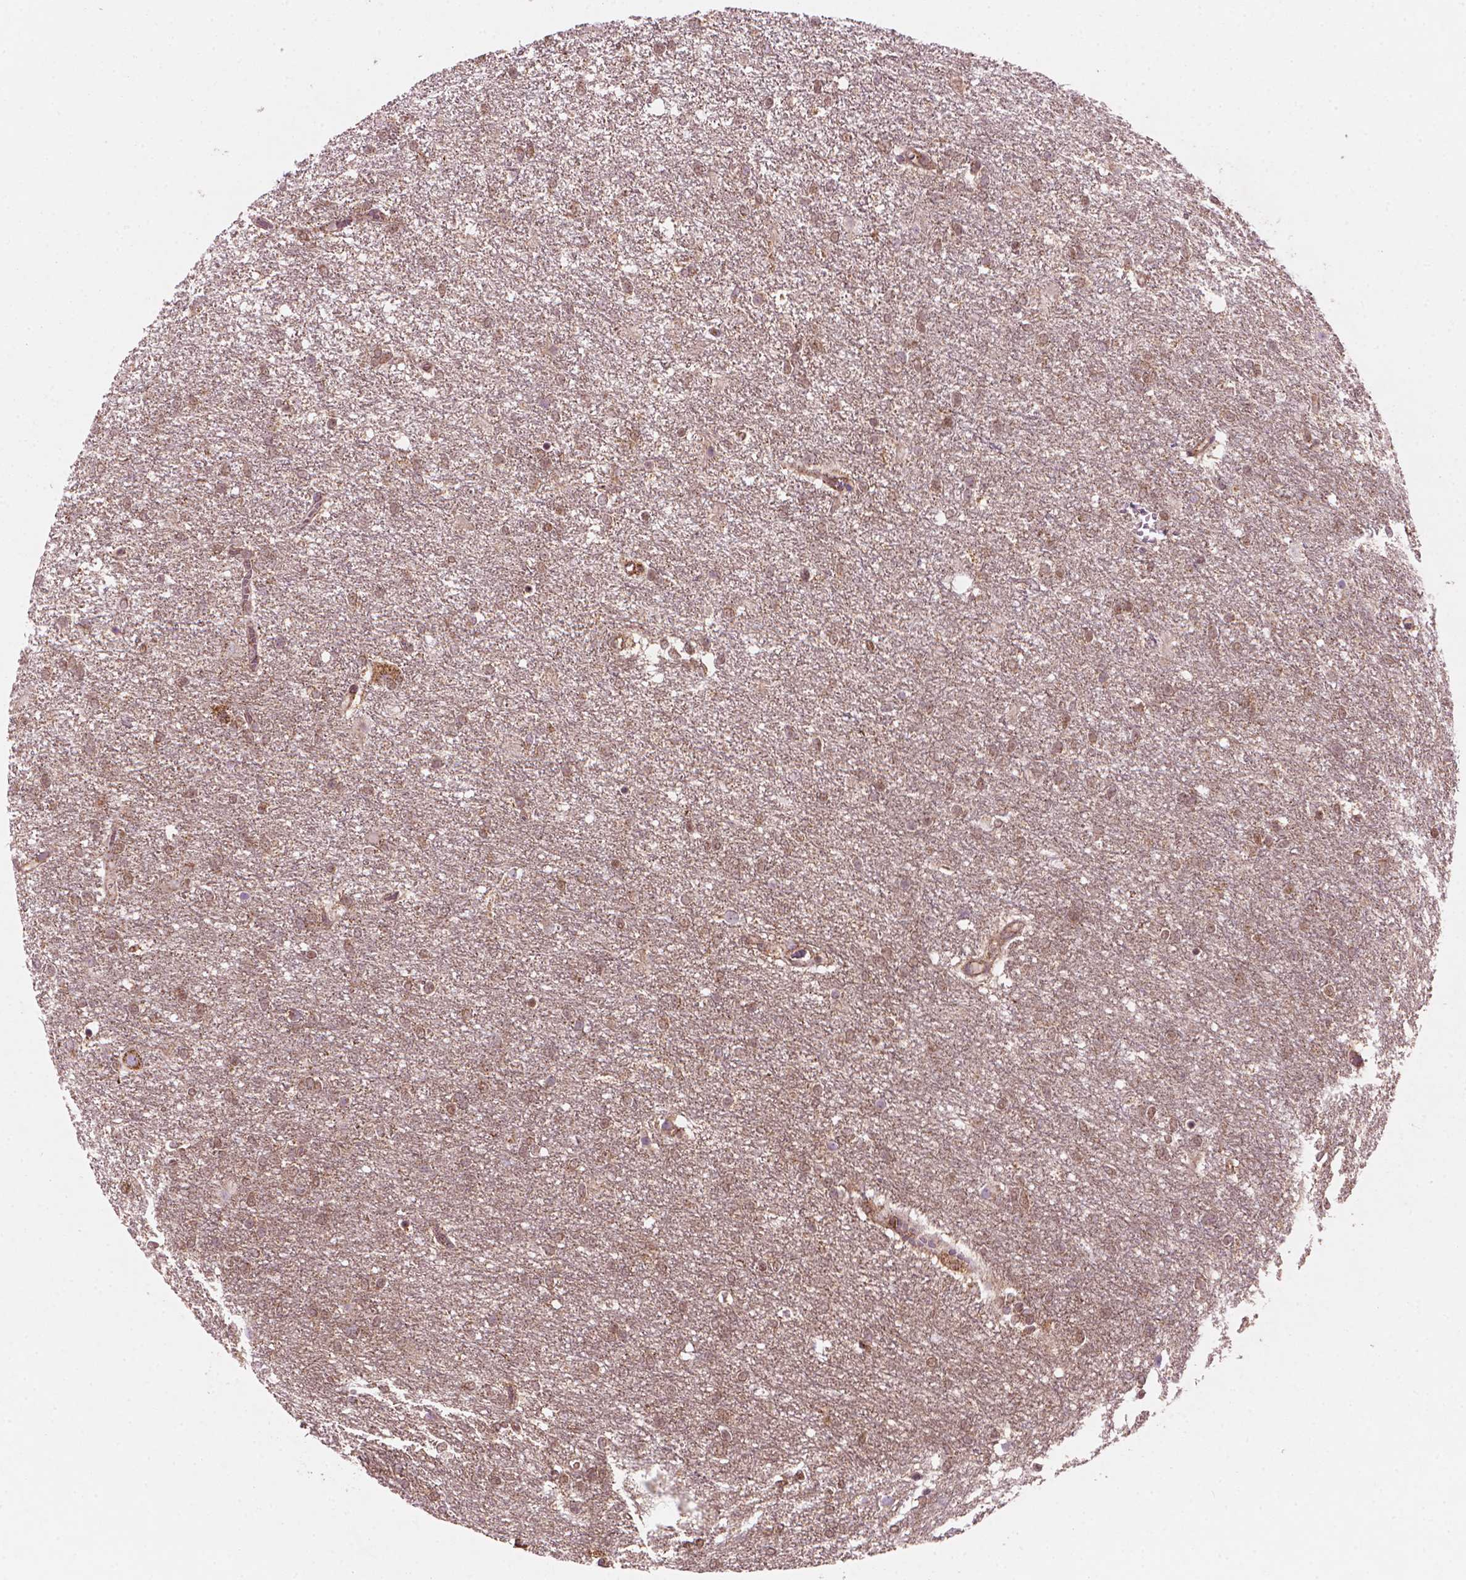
{"staining": {"intensity": "weak", "quantity": ">75%", "location": "cytoplasmic/membranous"}, "tissue": "glioma", "cell_type": "Tumor cells", "image_type": "cancer", "snomed": [{"axis": "morphology", "description": "Glioma, malignant, High grade"}, {"axis": "topography", "description": "Brain"}], "caption": "Malignant glioma (high-grade) tissue demonstrates weak cytoplasmic/membranous expression in approximately >75% of tumor cells (DAB (3,3'-diaminobenzidine) = brown stain, brightfield microscopy at high magnification).", "gene": "VARS2", "patient": {"sex": "female", "age": 61}}